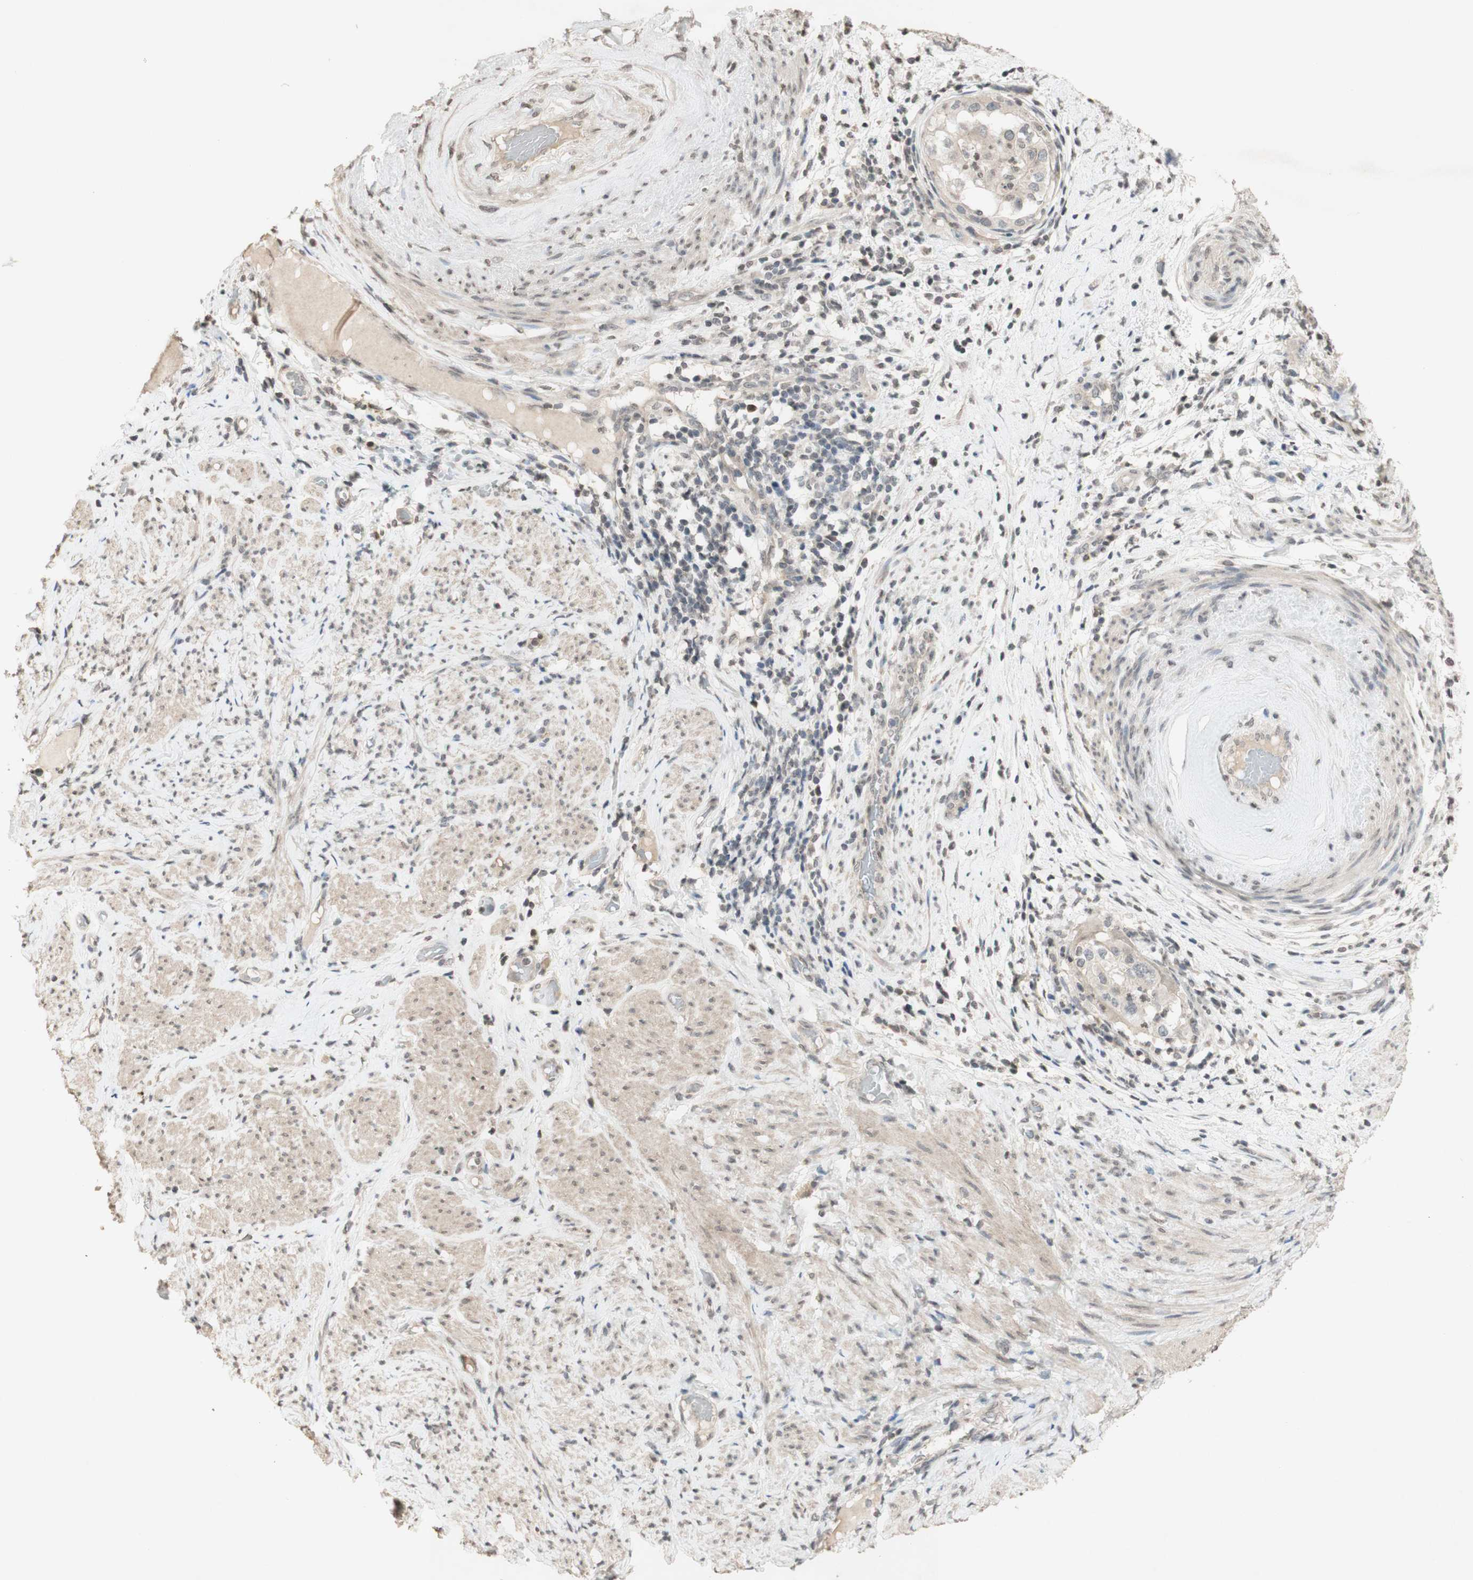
{"staining": {"intensity": "weak", "quantity": ">75%", "location": "cytoplasmic/membranous"}, "tissue": "endometrial cancer", "cell_type": "Tumor cells", "image_type": "cancer", "snomed": [{"axis": "morphology", "description": "Adenocarcinoma, NOS"}, {"axis": "topography", "description": "Endometrium"}], "caption": "This photomicrograph reveals endometrial cancer stained with IHC to label a protein in brown. The cytoplasmic/membranous of tumor cells show weak positivity for the protein. Nuclei are counter-stained blue.", "gene": "GLI1", "patient": {"sex": "female", "age": 85}}